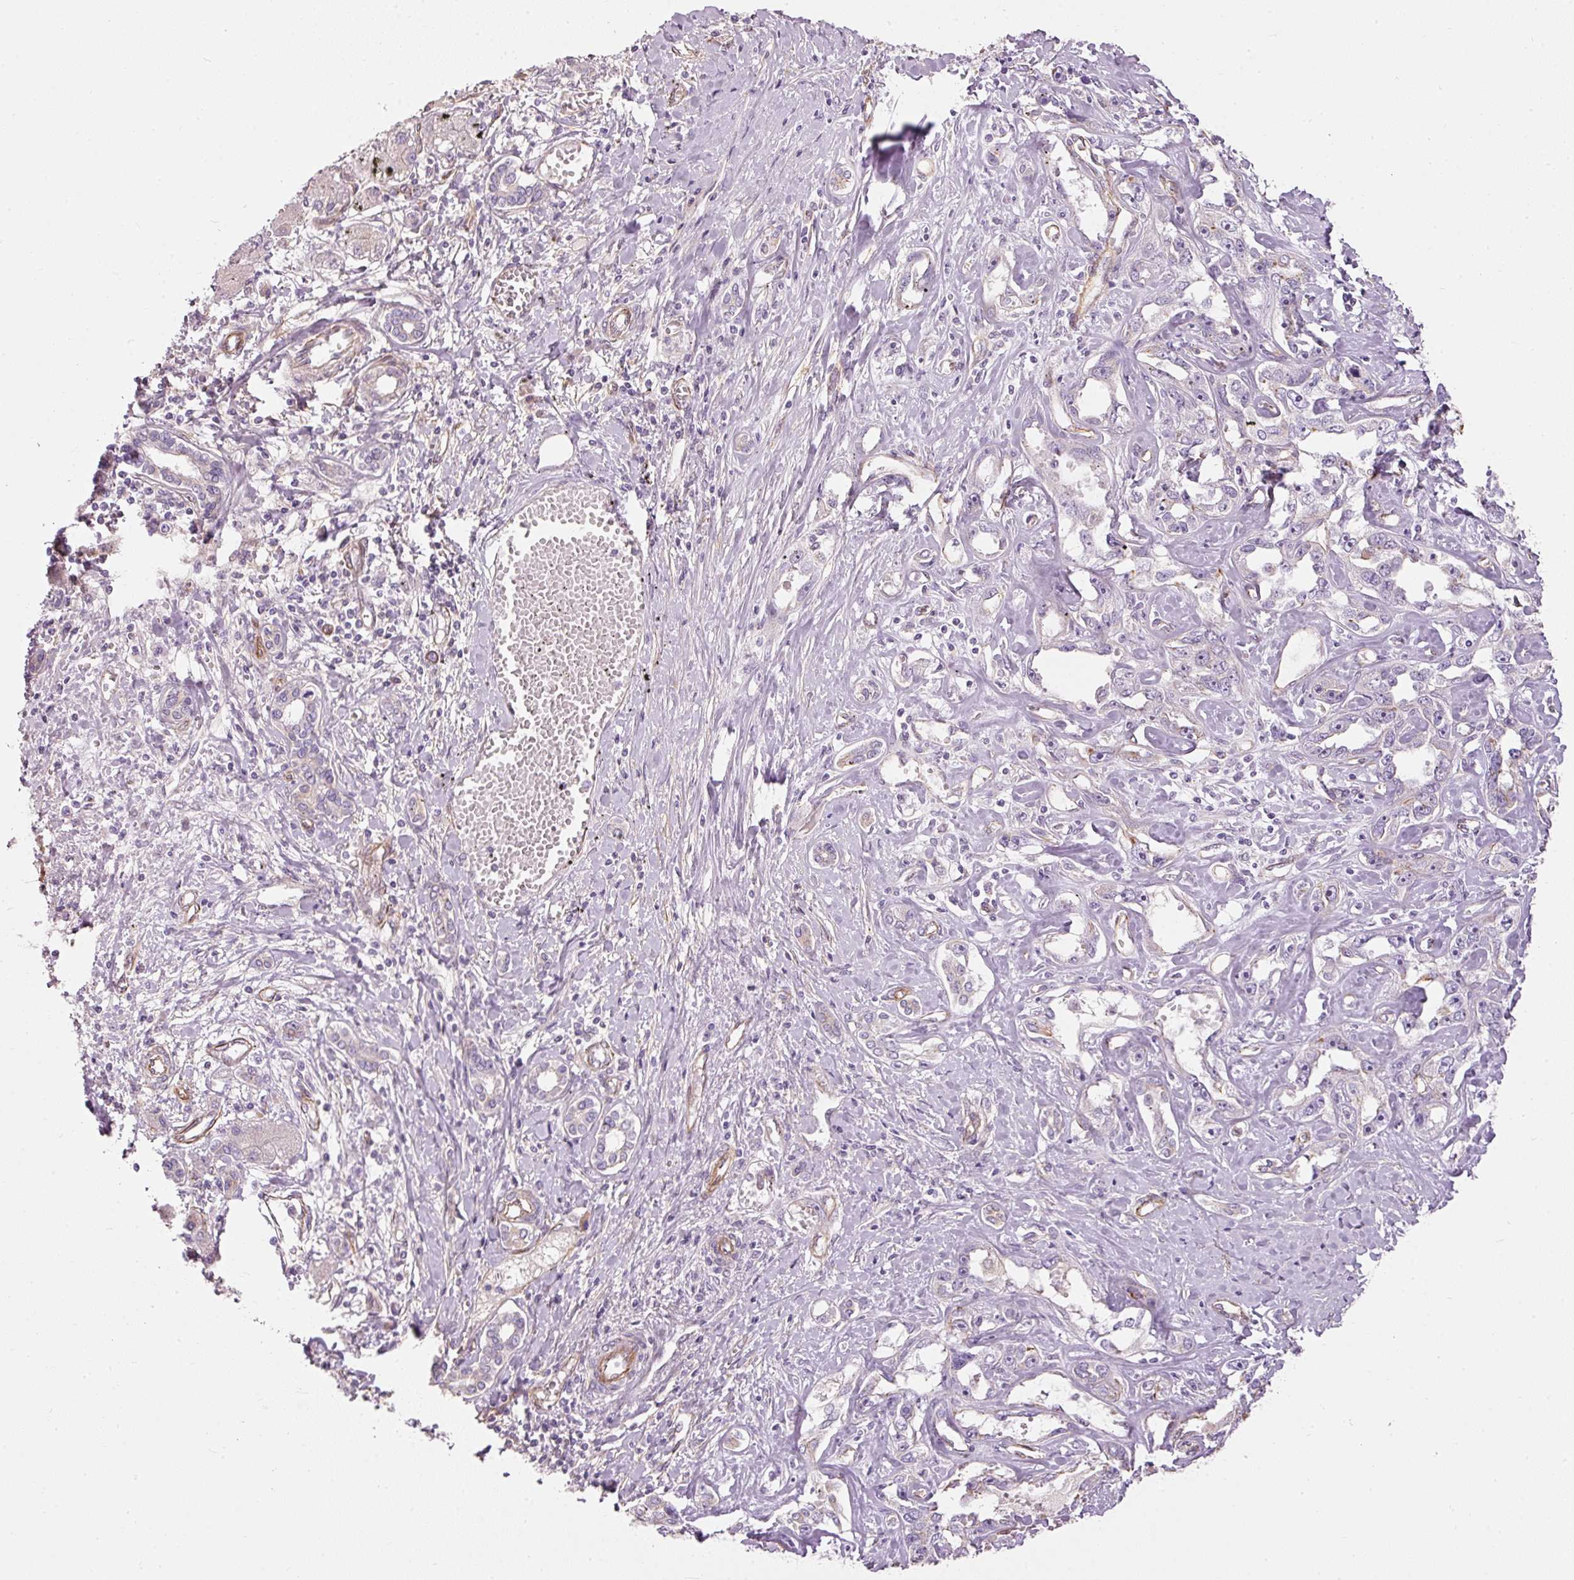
{"staining": {"intensity": "negative", "quantity": "none", "location": "none"}, "tissue": "liver cancer", "cell_type": "Tumor cells", "image_type": "cancer", "snomed": [{"axis": "morphology", "description": "Cholangiocarcinoma"}, {"axis": "topography", "description": "Liver"}], "caption": "Human cholangiocarcinoma (liver) stained for a protein using IHC shows no expression in tumor cells.", "gene": "OSR2", "patient": {"sex": "male", "age": 59}}